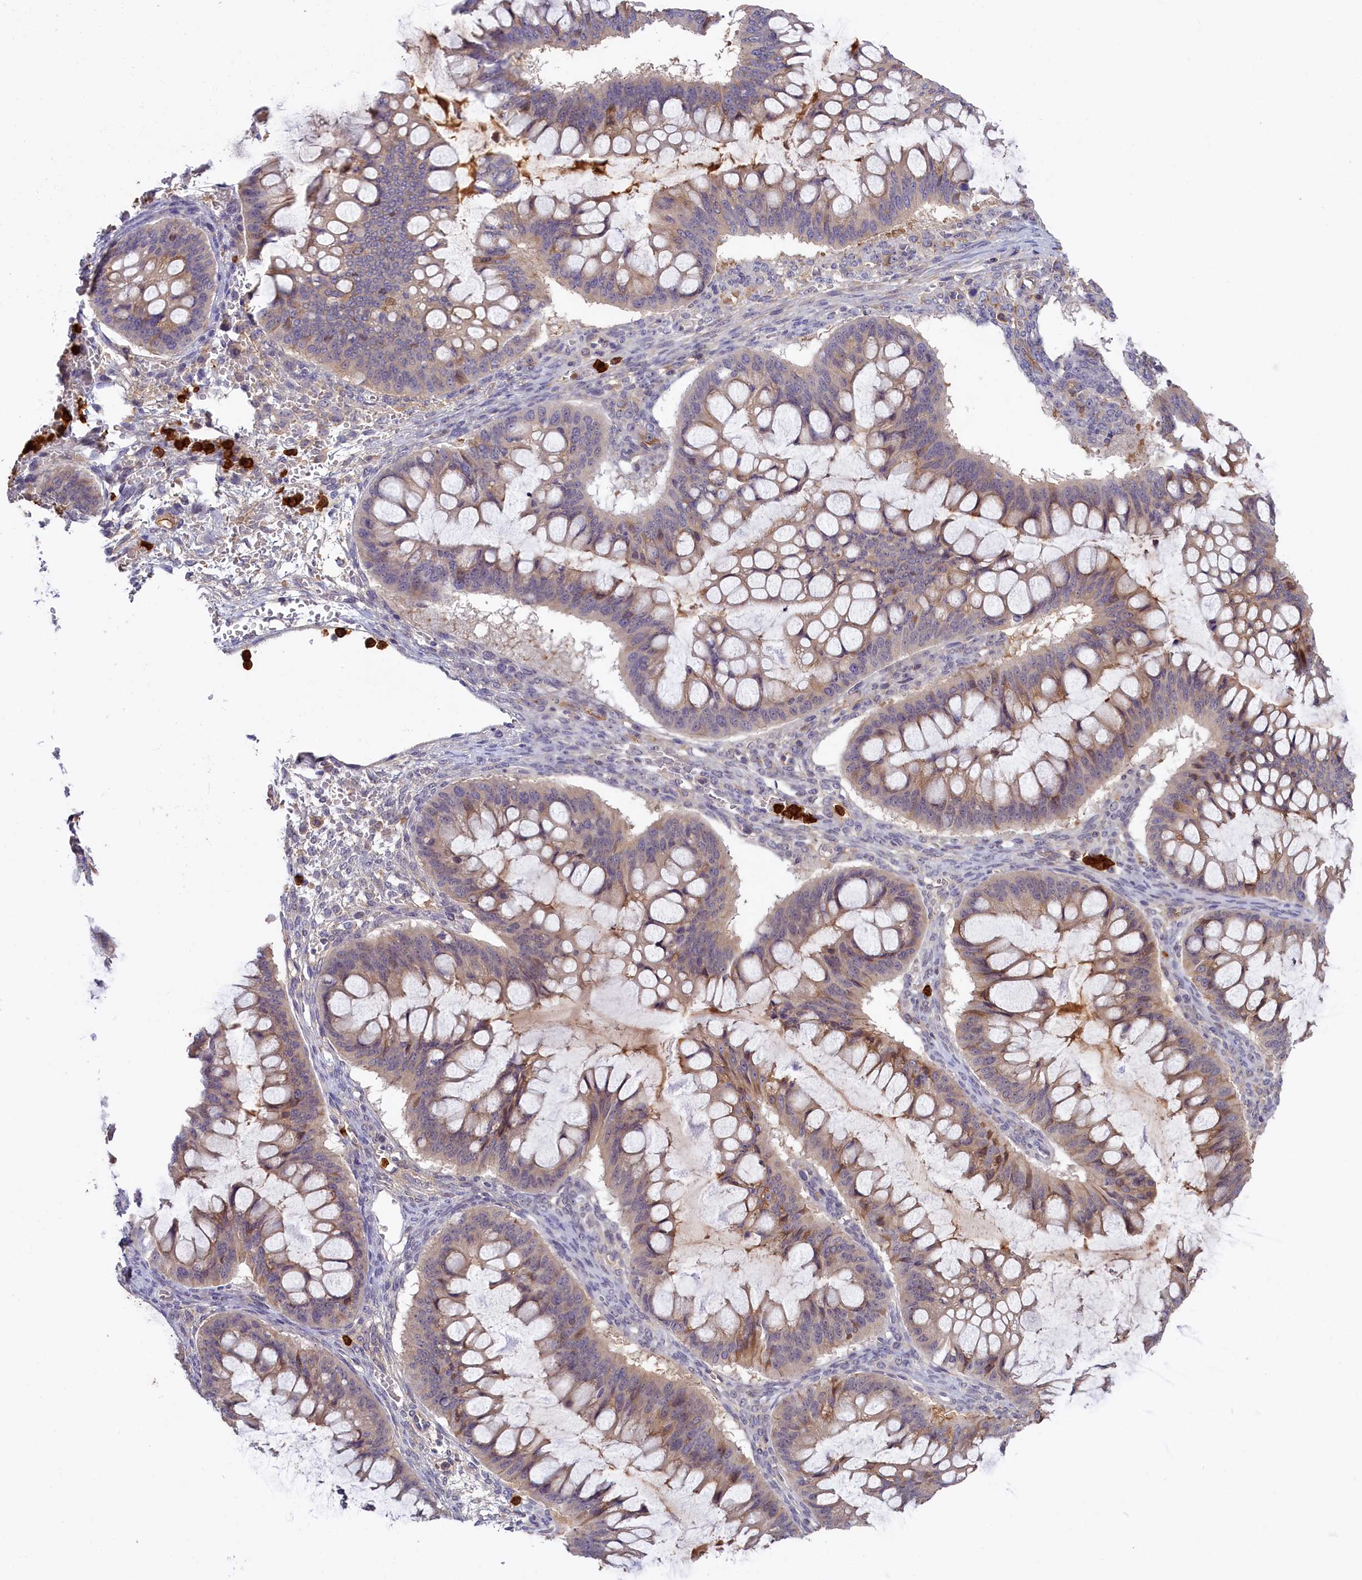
{"staining": {"intensity": "moderate", "quantity": ">75%", "location": "cytoplasmic/membranous"}, "tissue": "ovarian cancer", "cell_type": "Tumor cells", "image_type": "cancer", "snomed": [{"axis": "morphology", "description": "Cystadenocarcinoma, mucinous, NOS"}, {"axis": "topography", "description": "Ovary"}], "caption": "Protein expression analysis of mucinous cystadenocarcinoma (ovarian) demonstrates moderate cytoplasmic/membranous positivity in about >75% of tumor cells. Using DAB (brown) and hematoxylin (blue) stains, captured at high magnification using brightfield microscopy.", "gene": "ADGRD1", "patient": {"sex": "female", "age": 73}}